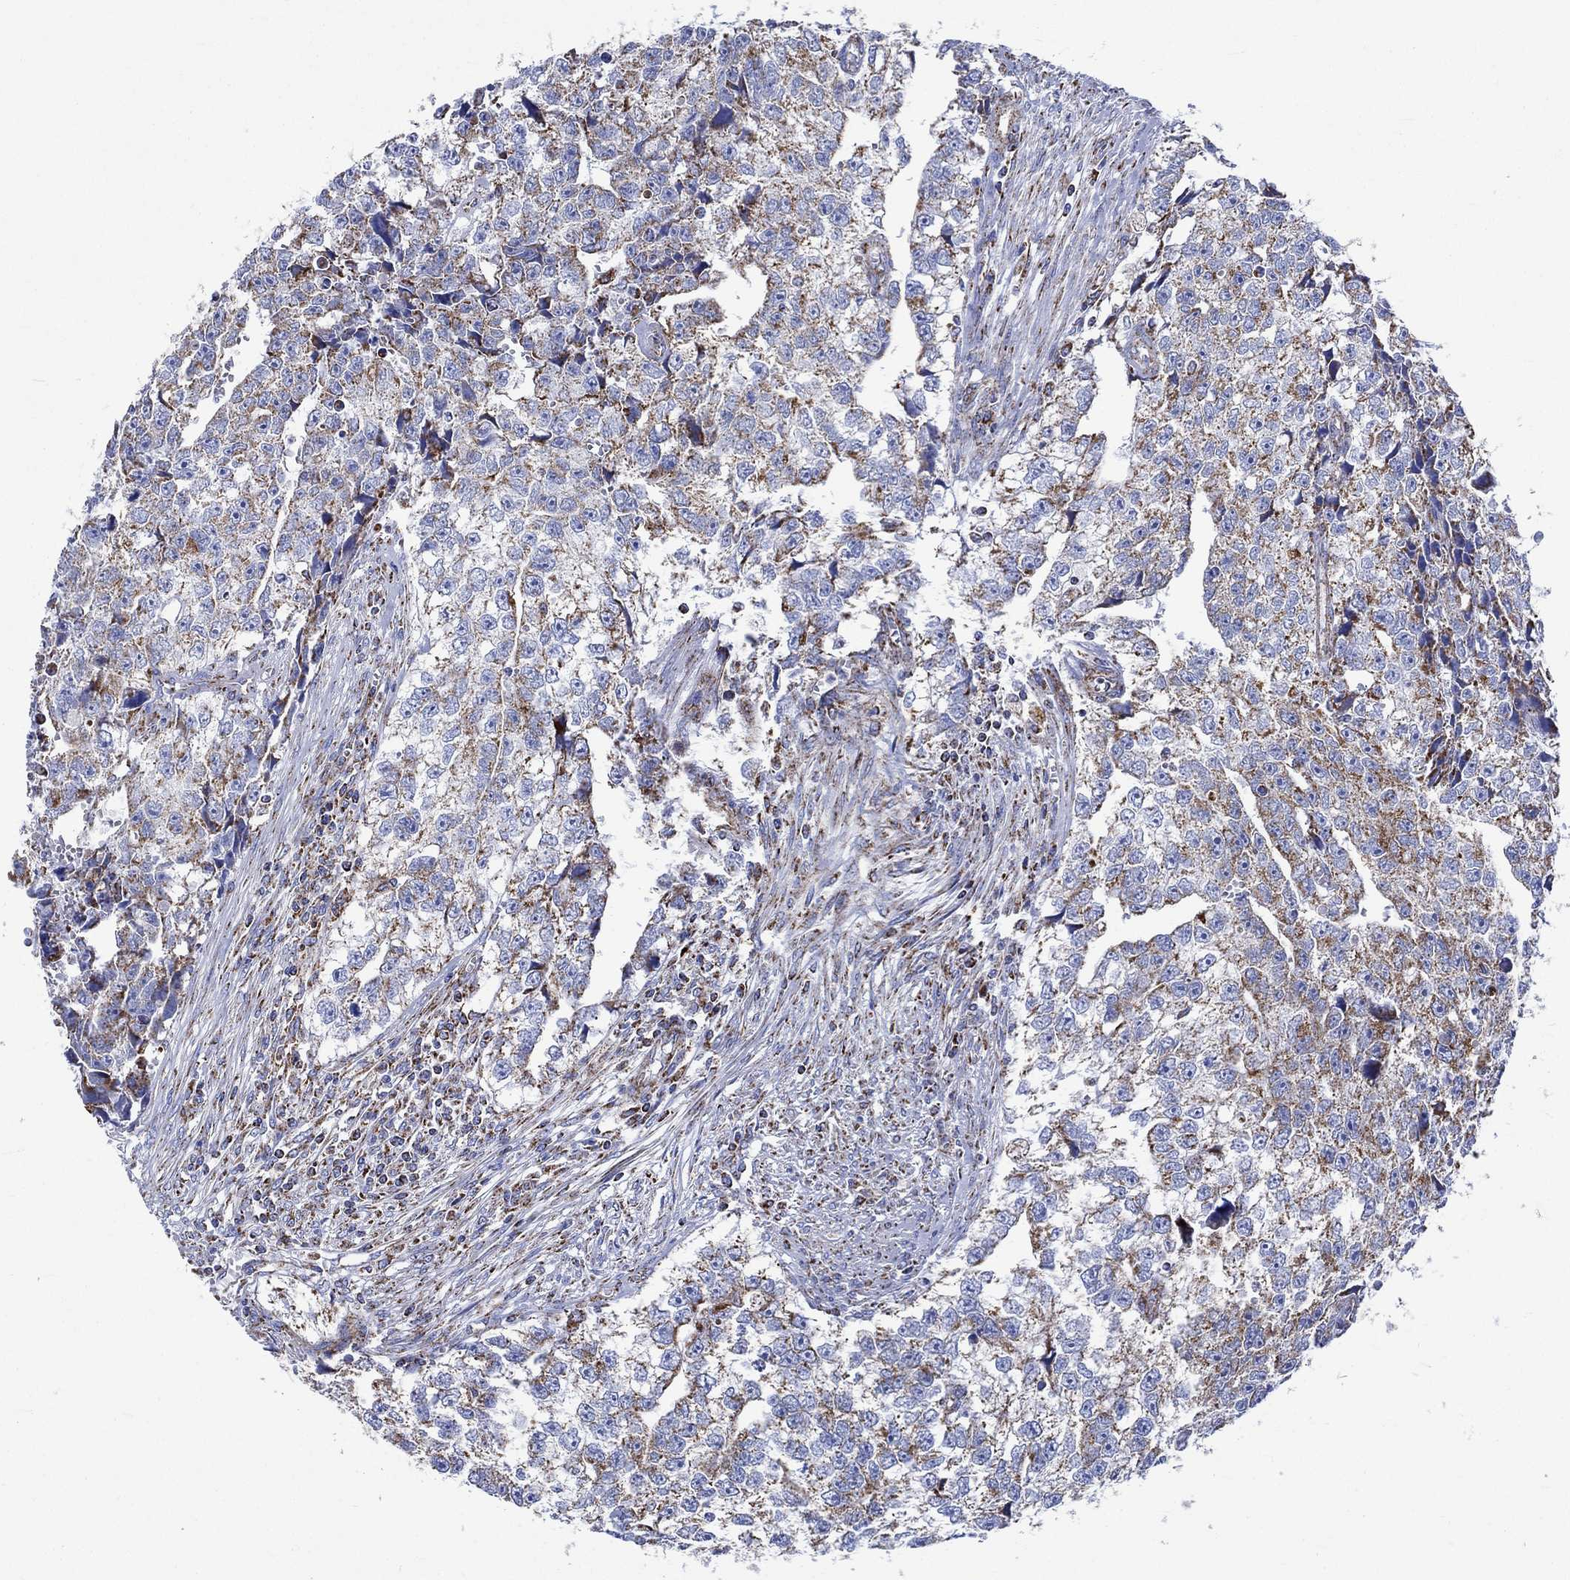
{"staining": {"intensity": "strong", "quantity": "25%-75%", "location": "cytoplasmic/membranous"}, "tissue": "testis cancer", "cell_type": "Tumor cells", "image_type": "cancer", "snomed": [{"axis": "morphology", "description": "Carcinoma, Embryonal, NOS"}, {"axis": "morphology", "description": "Teratoma, malignant, NOS"}, {"axis": "topography", "description": "Testis"}], "caption": "IHC staining of testis embryonal carcinoma, which exhibits high levels of strong cytoplasmic/membranous staining in about 25%-75% of tumor cells indicating strong cytoplasmic/membranous protein expression. The staining was performed using DAB (3,3'-diaminobenzidine) (brown) for protein detection and nuclei were counterstained in hematoxylin (blue).", "gene": "RCE1", "patient": {"sex": "male", "age": 44}}